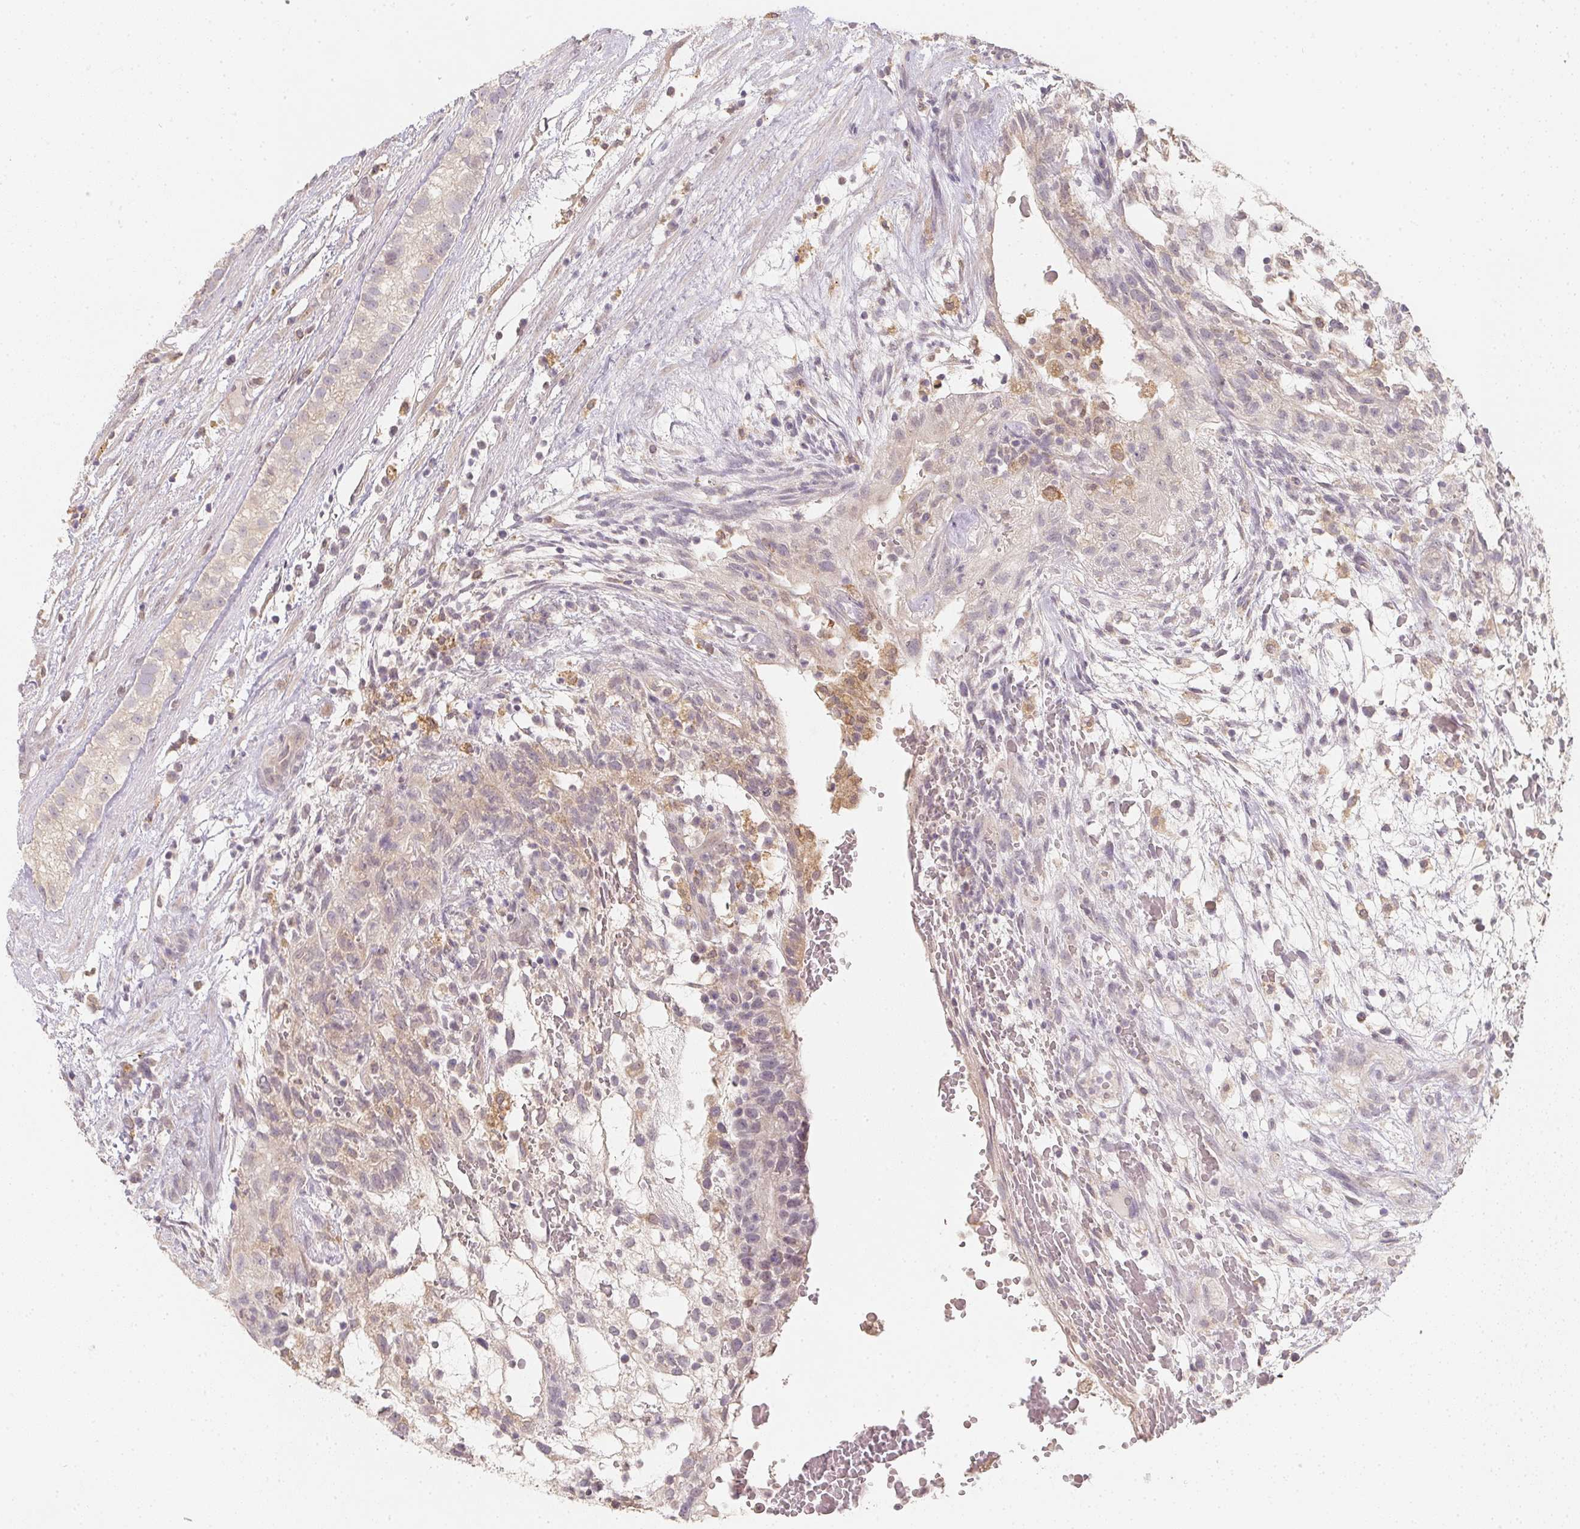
{"staining": {"intensity": "negative", "quantity": "none", "location": "none"}, "tissue": "testis cancer", "cell_type": "Tumor cells", "image_type": "cancer", "snomed": [{"axis": "morphology", "description": "Normal tissue, NOS"}, {"axis": "morphology", "description": "Carcinoma, Embryonal, NOS"}, {"axis": "topography", "description": "Testis"}], "caption": "There is no significant staining in tumor cells of testis cancer.", "gene": "SOAT1", "patient": {"sex": "male", "age": 32}}